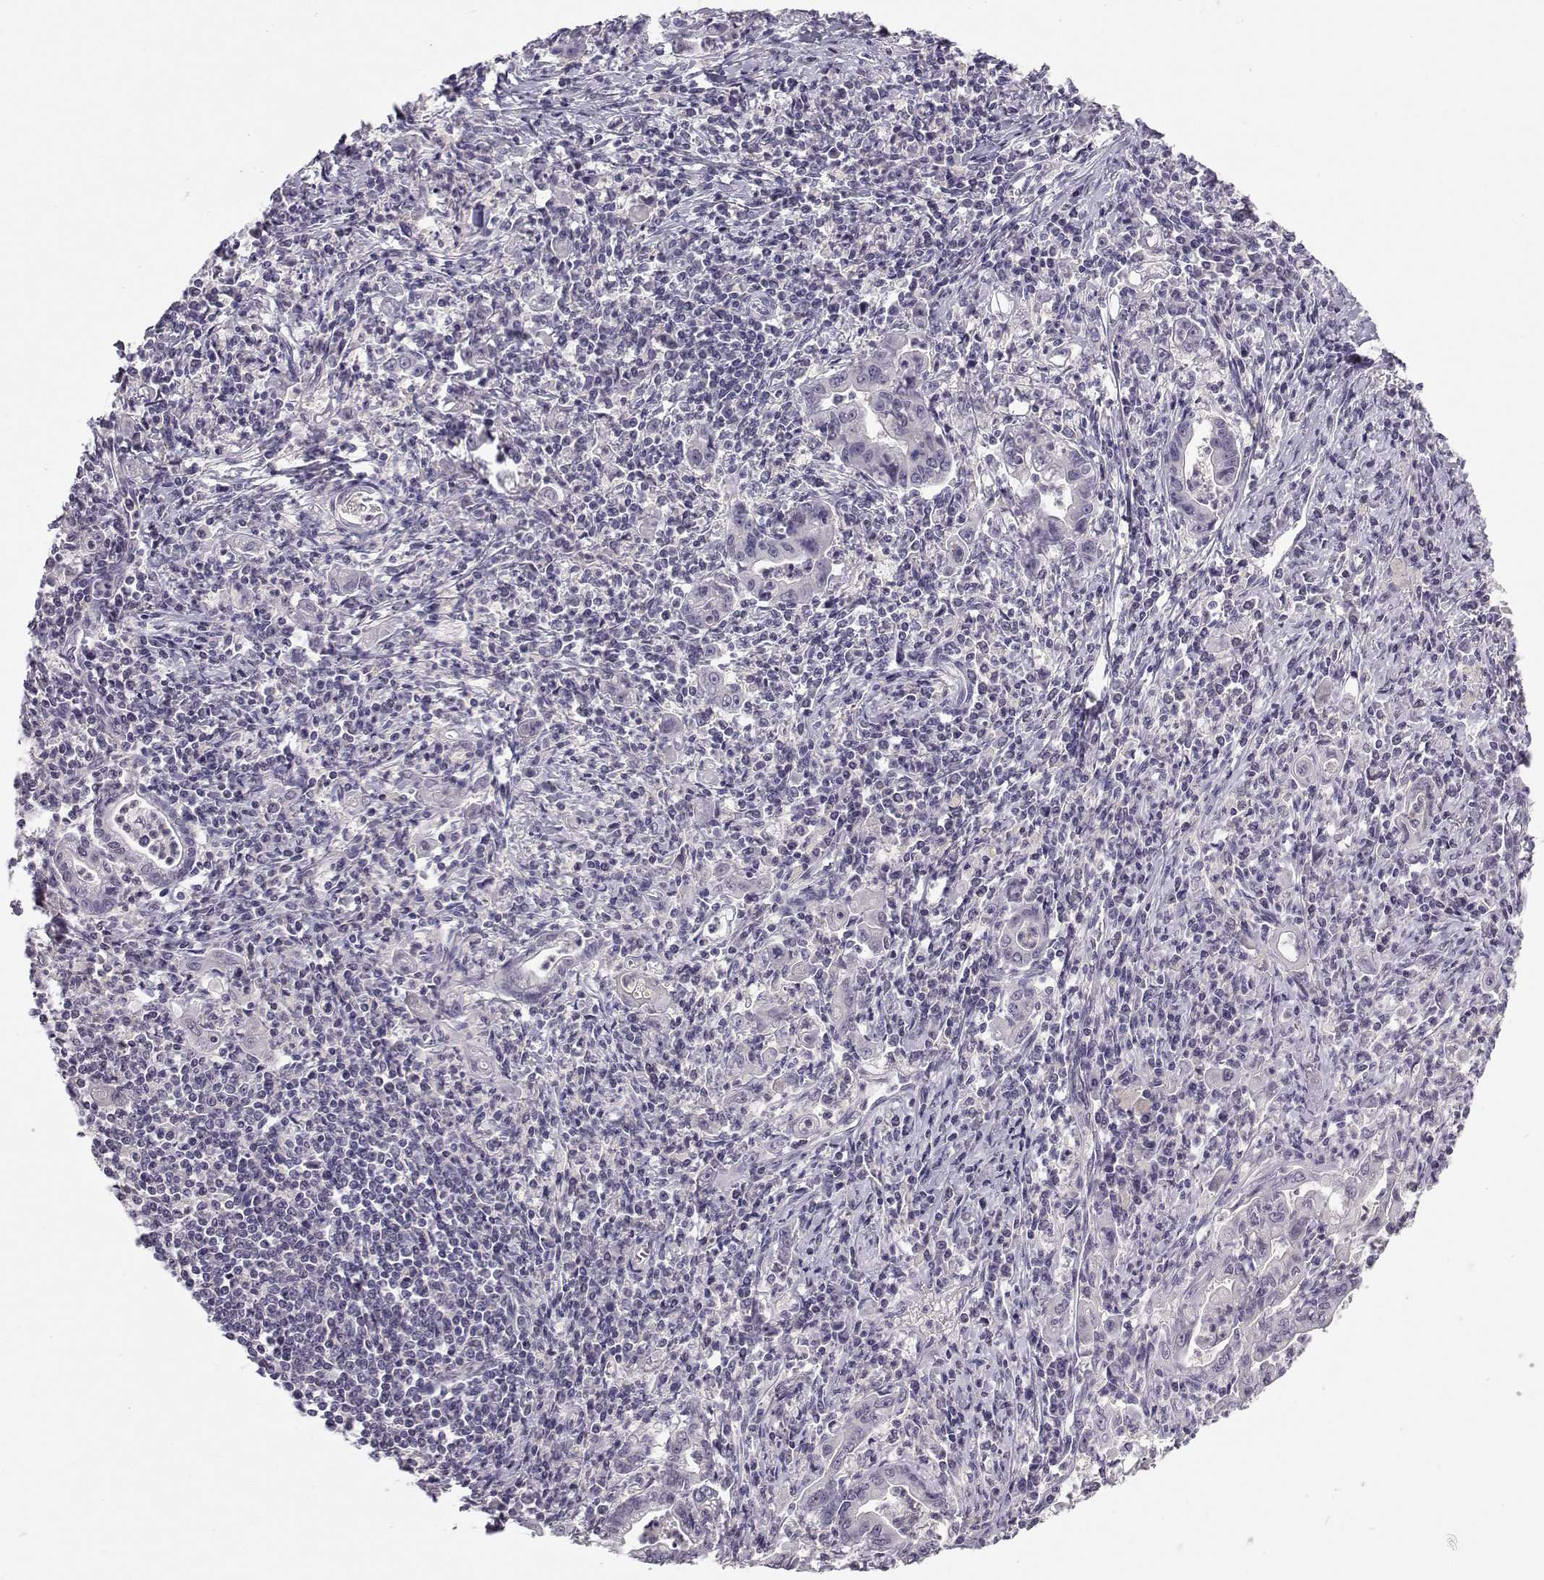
{"staining": {"intensity": "negative", "quantity": "none", "location": "none"}, "tissue": "stomach cancer", "cell_type": "Tumor cells", "image_type": "cancer", "snomed": [{"axis": "morphology", "description": "Adenocarcinoma, NOS"}, {"axis": "topography", "description": "Stomach, upper"}], "caption": "Tumor cells are negative for brown protein staining in stomach cancer (adenocarcinoma).", "gene": "MROH7", "patient": {"sex": "female", "age": 79}}